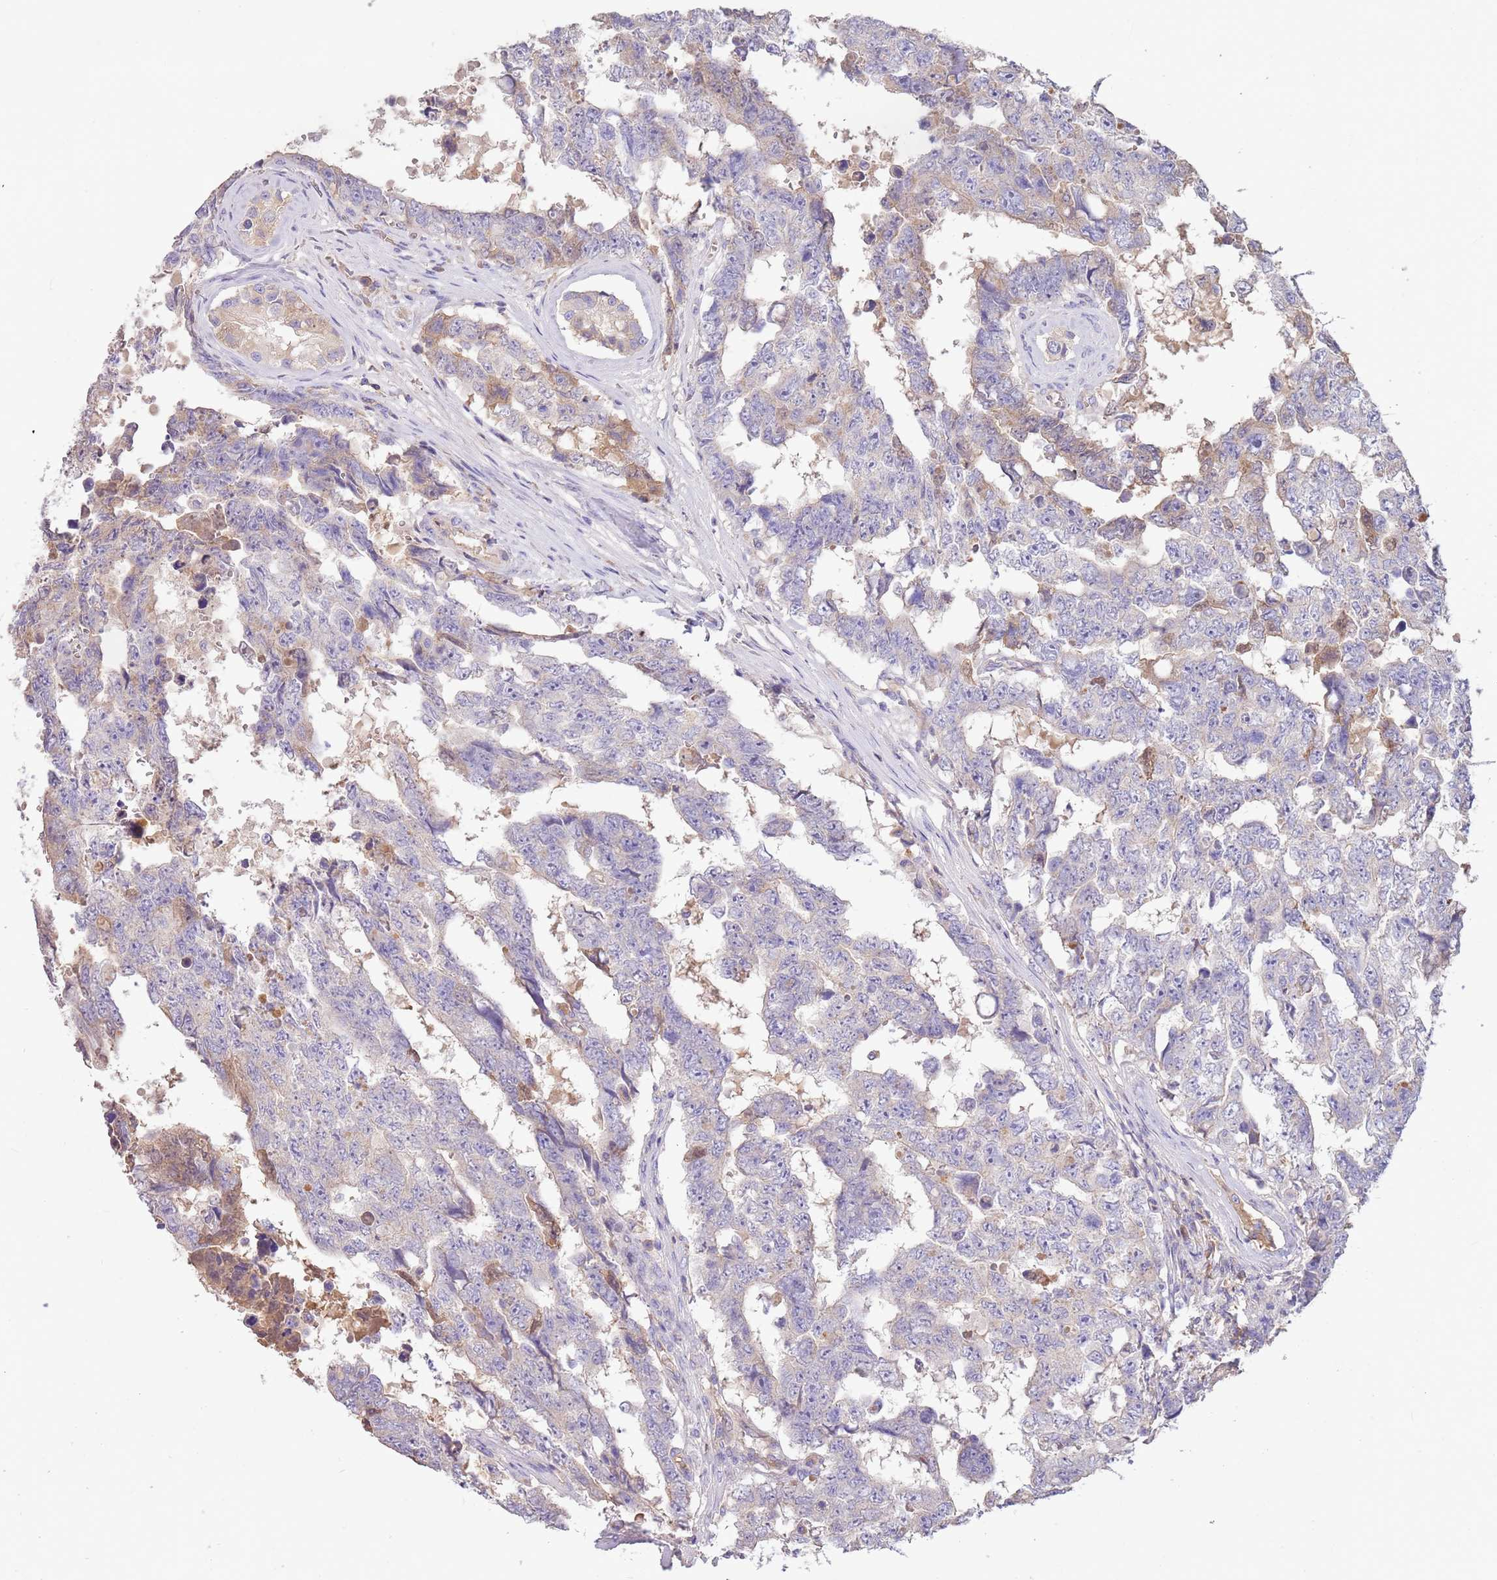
{"staining": {"intensity": "moderate", "quantity": "<25%", "location": "cytoplasmic/membranous"}, "tissue": "testis cancer", "cell_type": "Tumor cells", "image_type": "cancer", "snomed": [{"axis": "morphology", "description": "Normal tissue, NOS"}, {"axis": "morphology", "description": "Carcinoma, Embryonal, NOS"}, {"axis": "topography", "description": "Testis"}, {"axis": "topography", "description": "Epididymis"}], "caption": "This image shows testis cancer stained with immunohistochemistry (IHC) to label a protein in brown. The cytoplasmic/membranous of tumor cells show moderate positivity for the protein. Nuclei are counter-stained blue.", "gene": "TRMO", "patient": {"sex": "male", "age": 25}}